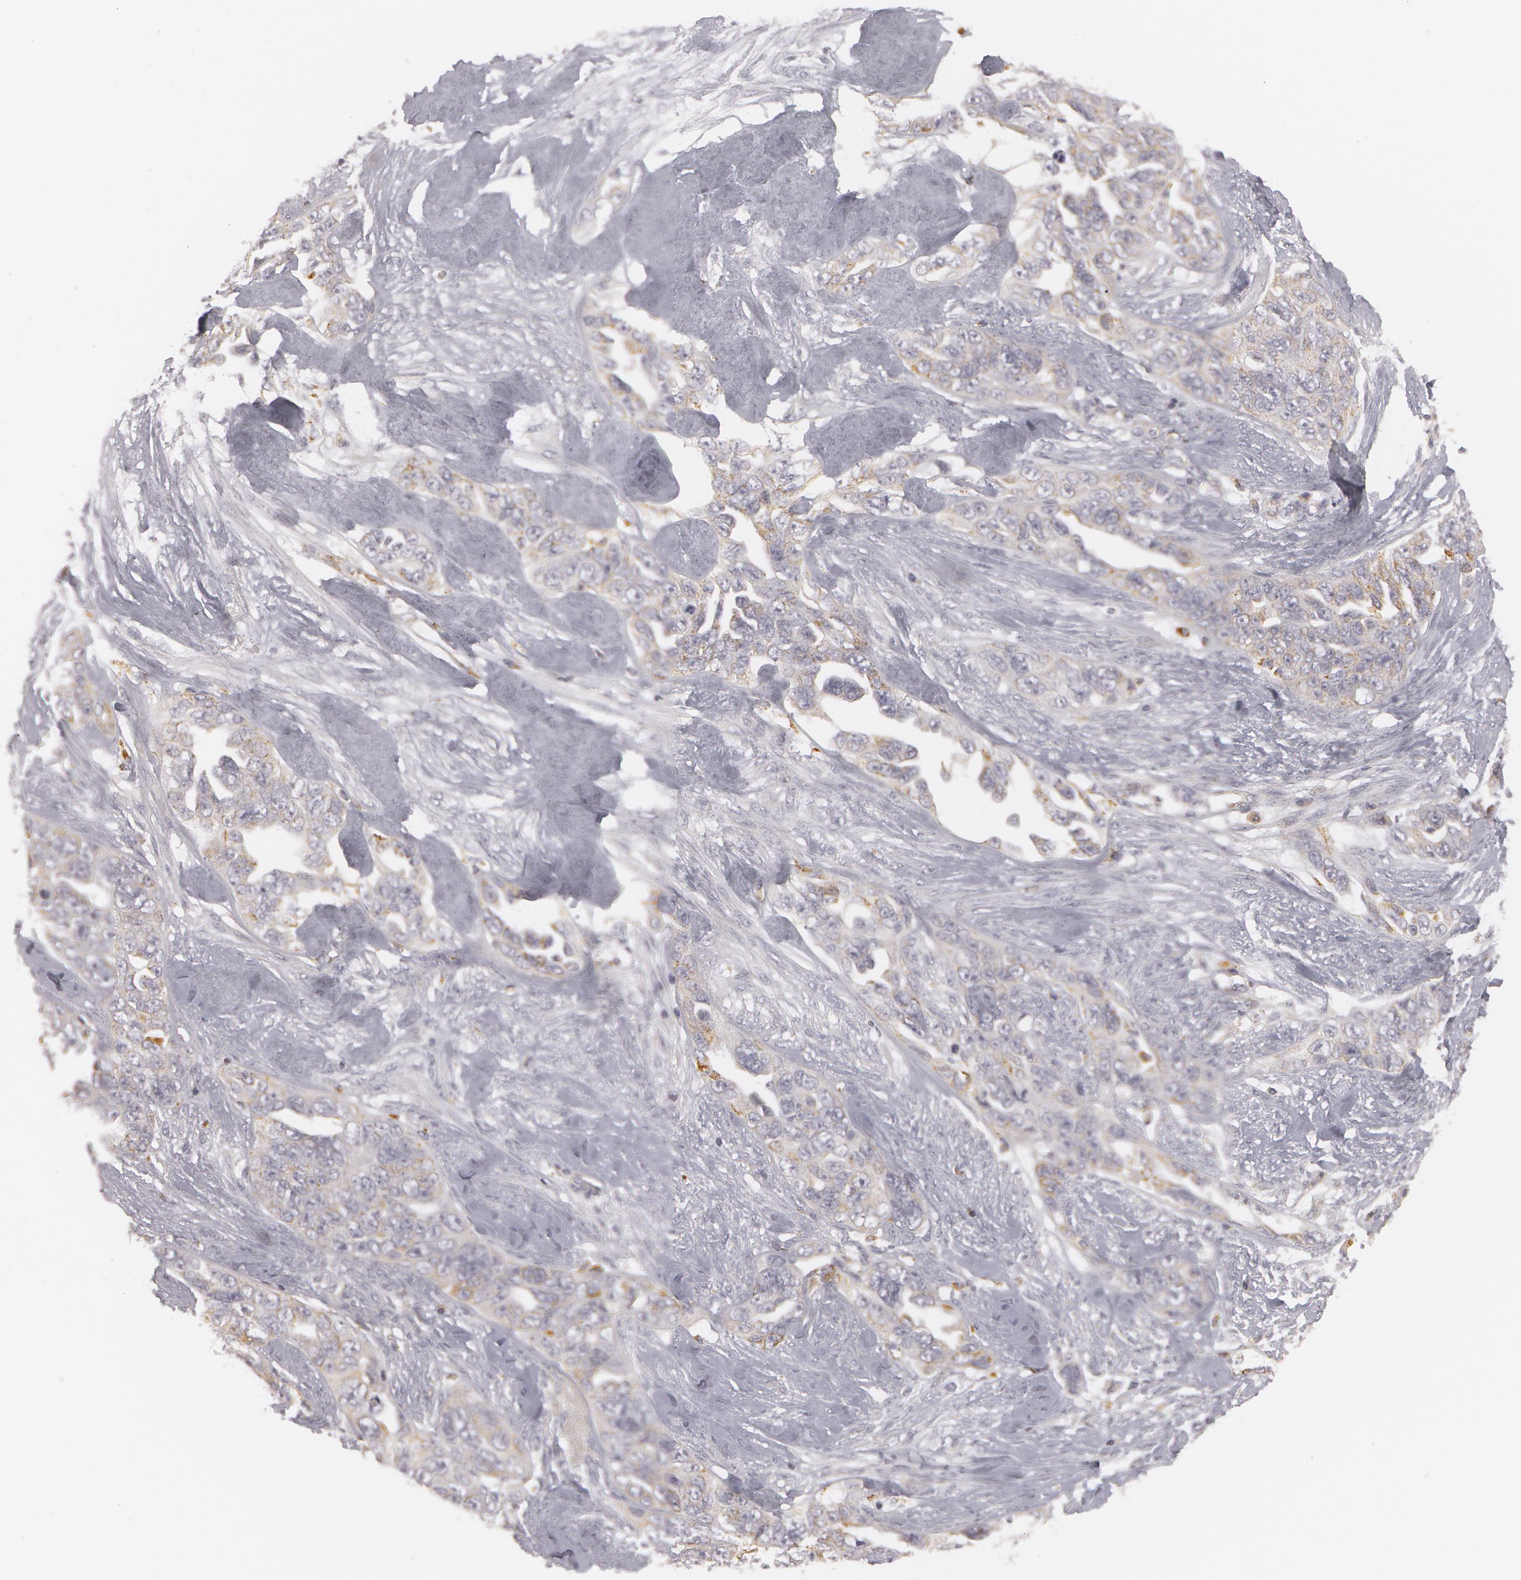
{"staining": {"intensity": "negative", "quantity": "none", "location": "none"}, "tissue": "ovarian cancer", "cell_type": "Tumor cells", "image_type": "cancer", "snomed": [{"axis": "morphology", "description": "Cystadenocarcinoma, serous, NOS"}, {"axis": "topography", "description": "Ovary"}], "caption": "Serous cystadenocarcinoma (ovarian) stained for a protein using IHC demonstrates no expression tumor cells.", "gene": "C7", "patient": {"sex": "female", "age": 63}}